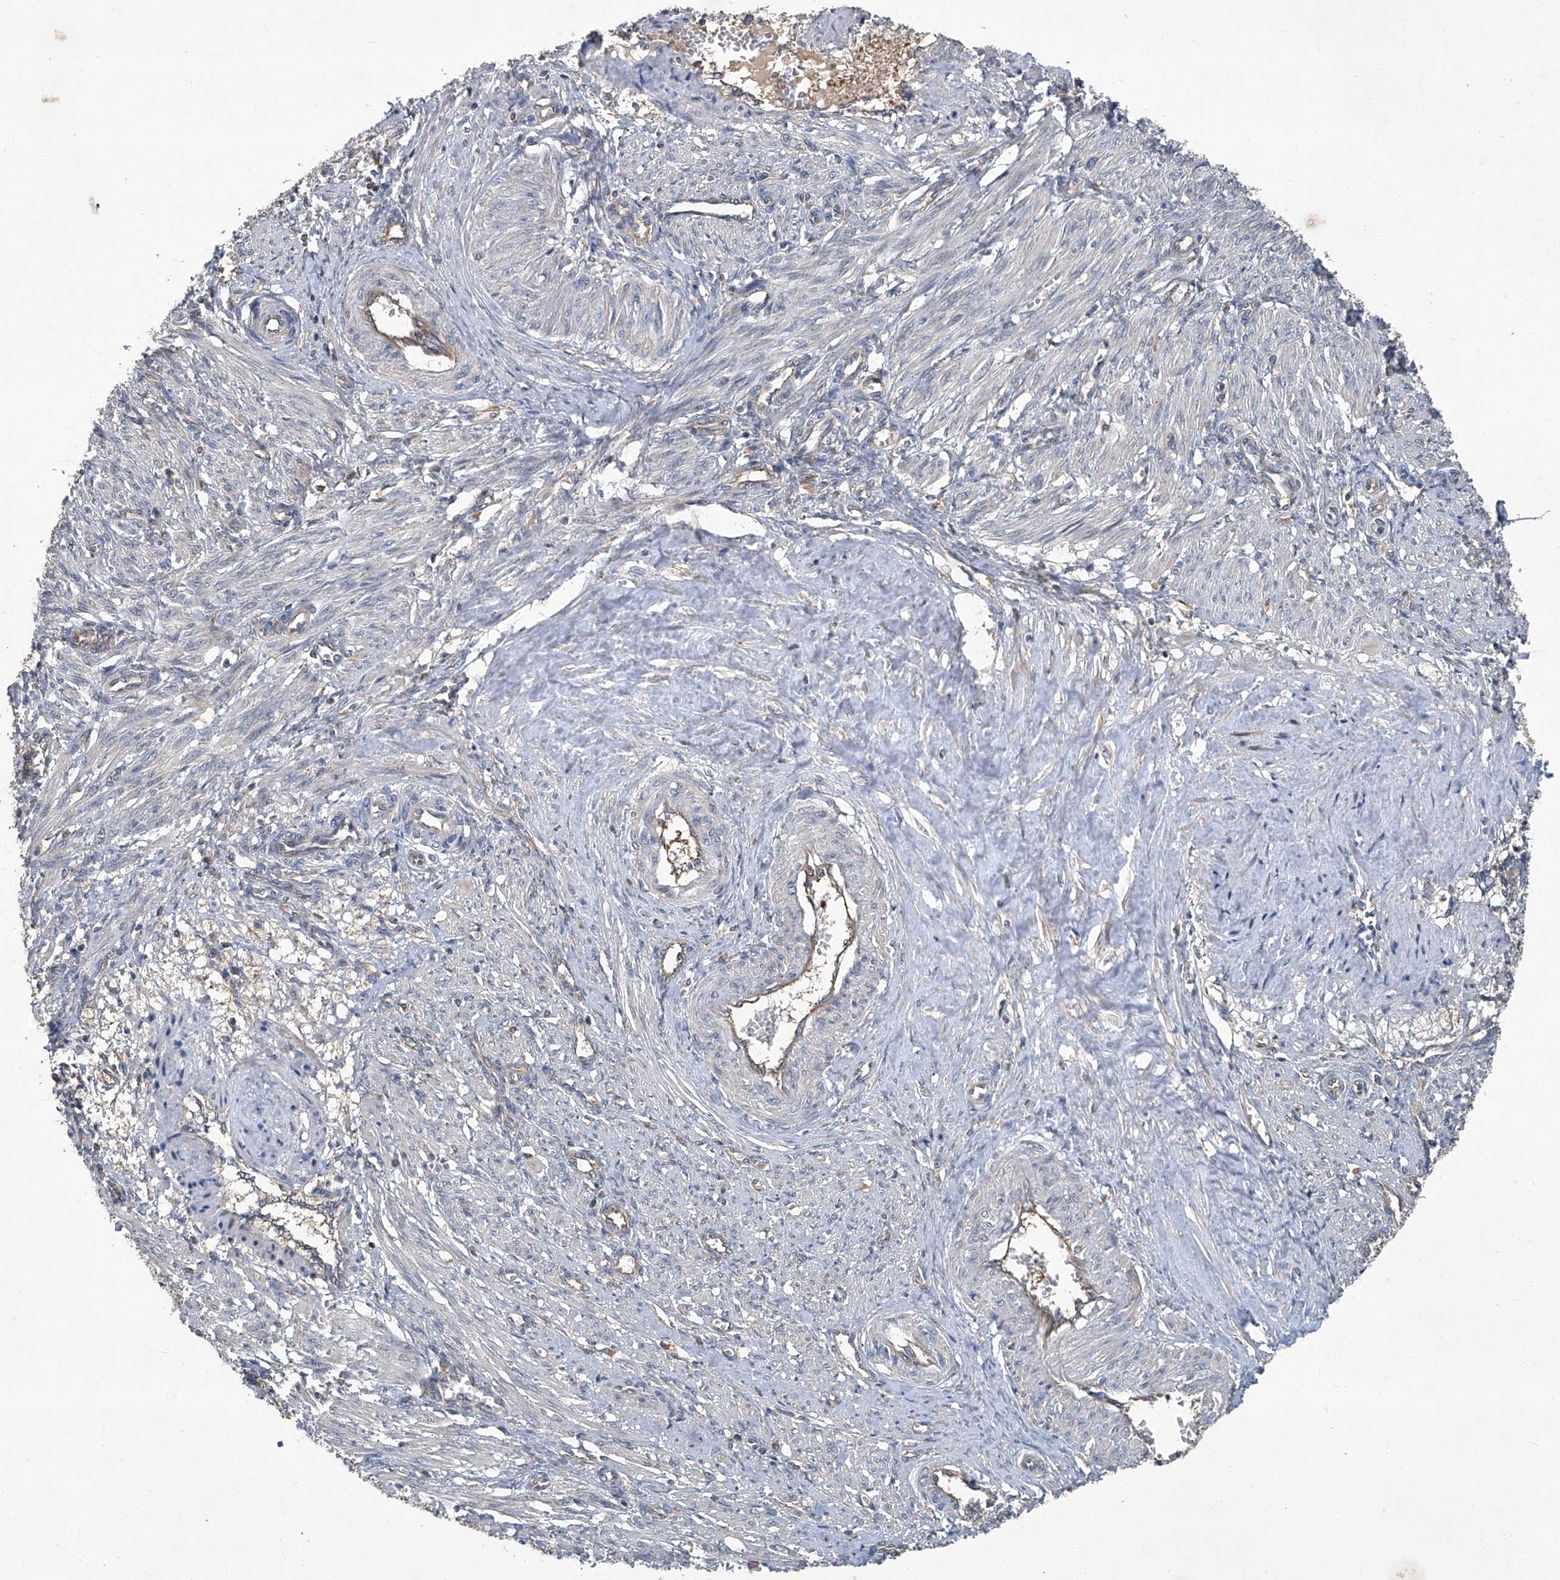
{"staining": {"intensity": "weak", "quantity": "<25%", "location": "nuclear"}, "tissue": "smooth muscle", "cell_type": "Smooth muscle cells", "image_type": "normal", "snomed": [{"axis": "morphology", "description": "Normal tissue, NOS"}, {"axis": "topography", "description": "Endometrium"}], "caption": "This is an immunohistochemistry (IHC) micrograph of benign human smooth muscle. There is no expression in smooth muscle cells.", "gene": "ANKRD34A", "patient": {"sex": "female", "age": 33}}